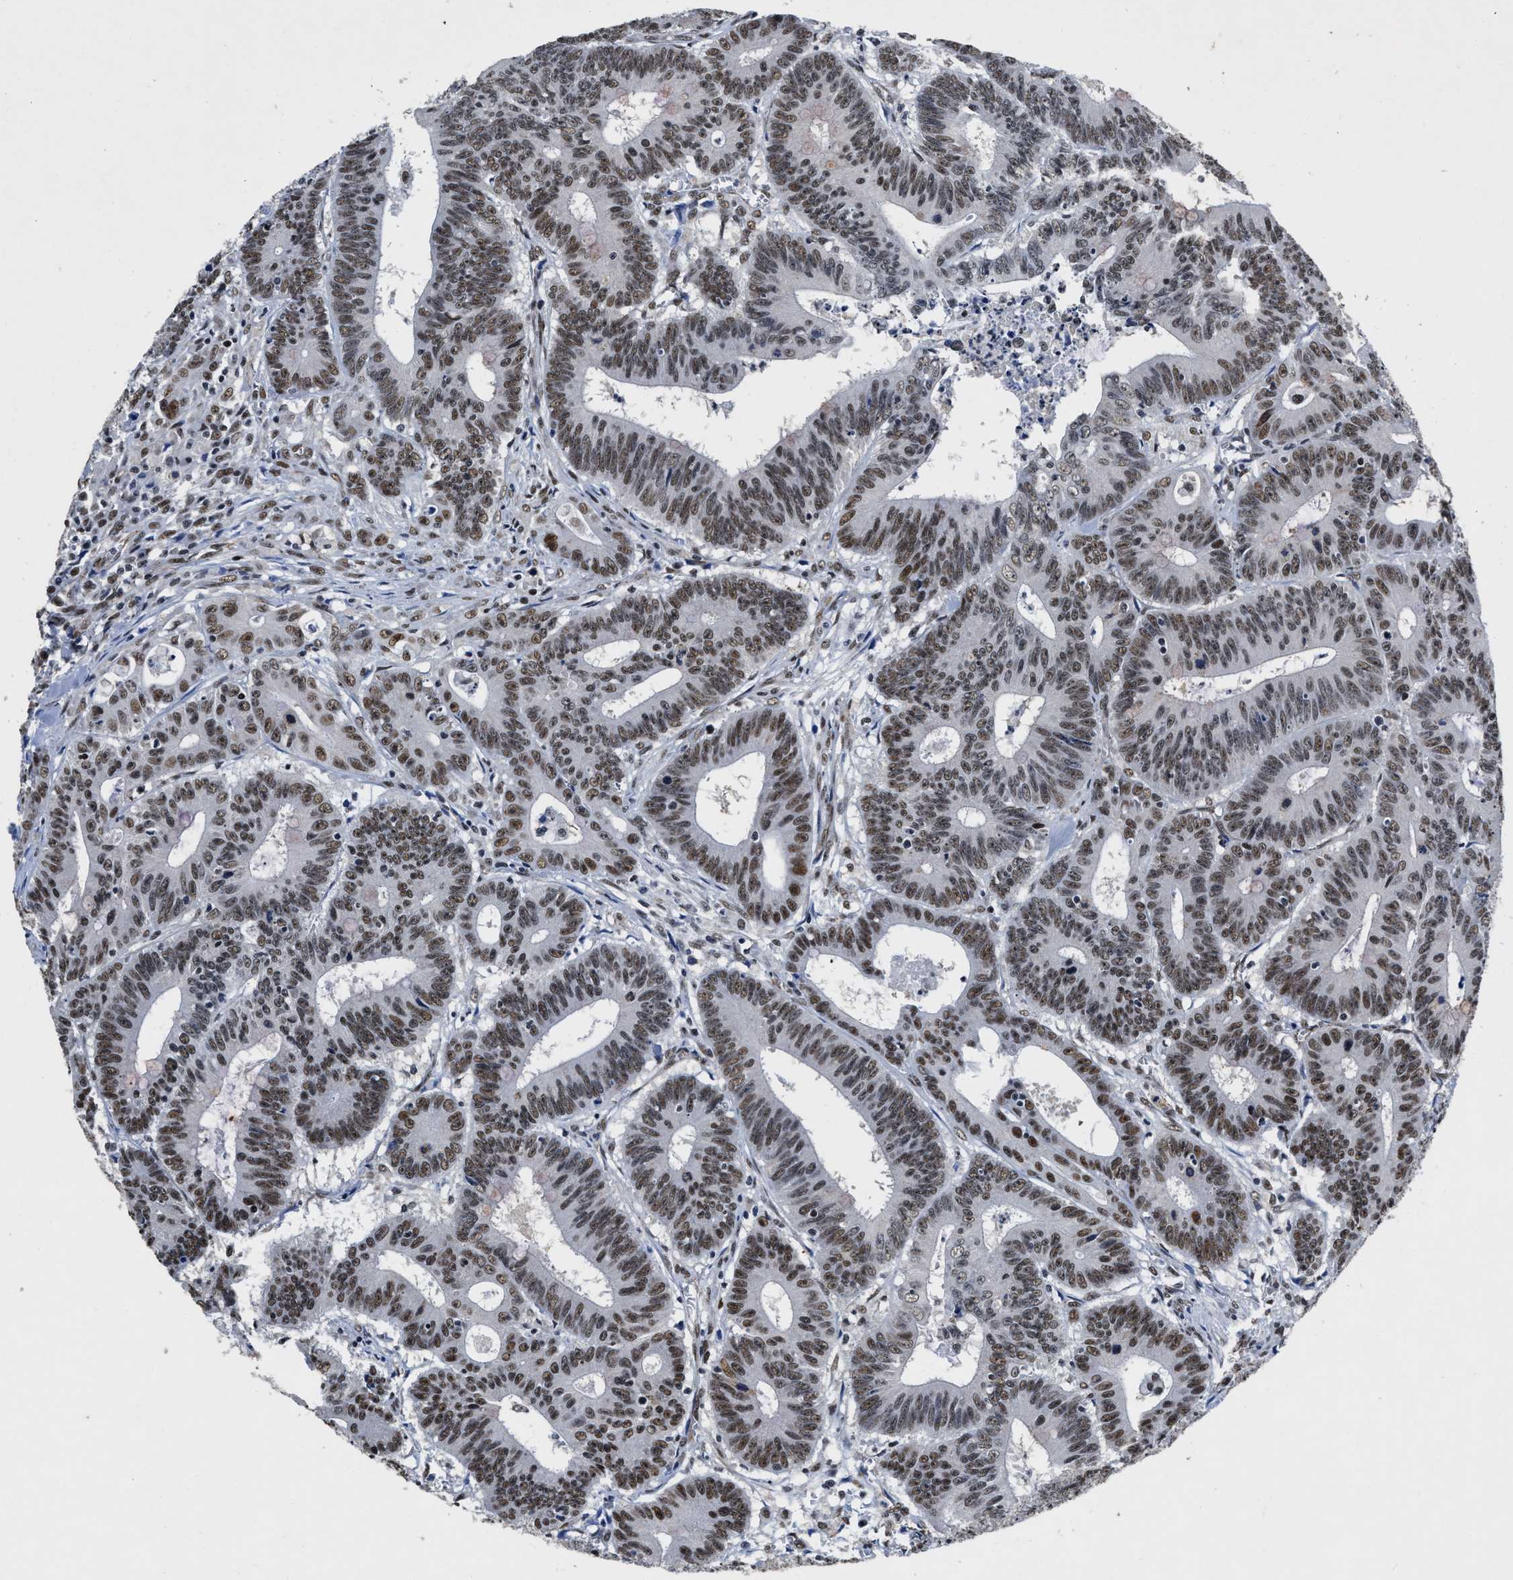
{"staining": {"intensity": "moderate", "quantity": ">75%", "location": "nuclear"}, "tissue": "colorectal cancer", "cell_type": "Tumor cells", "image_type": "cancer", "snomed": [{"axis": "morphology", "description": "Adenocarcinoma, NOS"}, {"axis": "topography", "description": "Colon"}], "caption": "Immunohistochemical staining of colorectal cancer (adenocarcinoma) reveals medium levels of moderate nuclear protein expression in about >75% of tumor cells.", "gene": "CCNE1", "patient": {"sex": "male", "age": 45}}